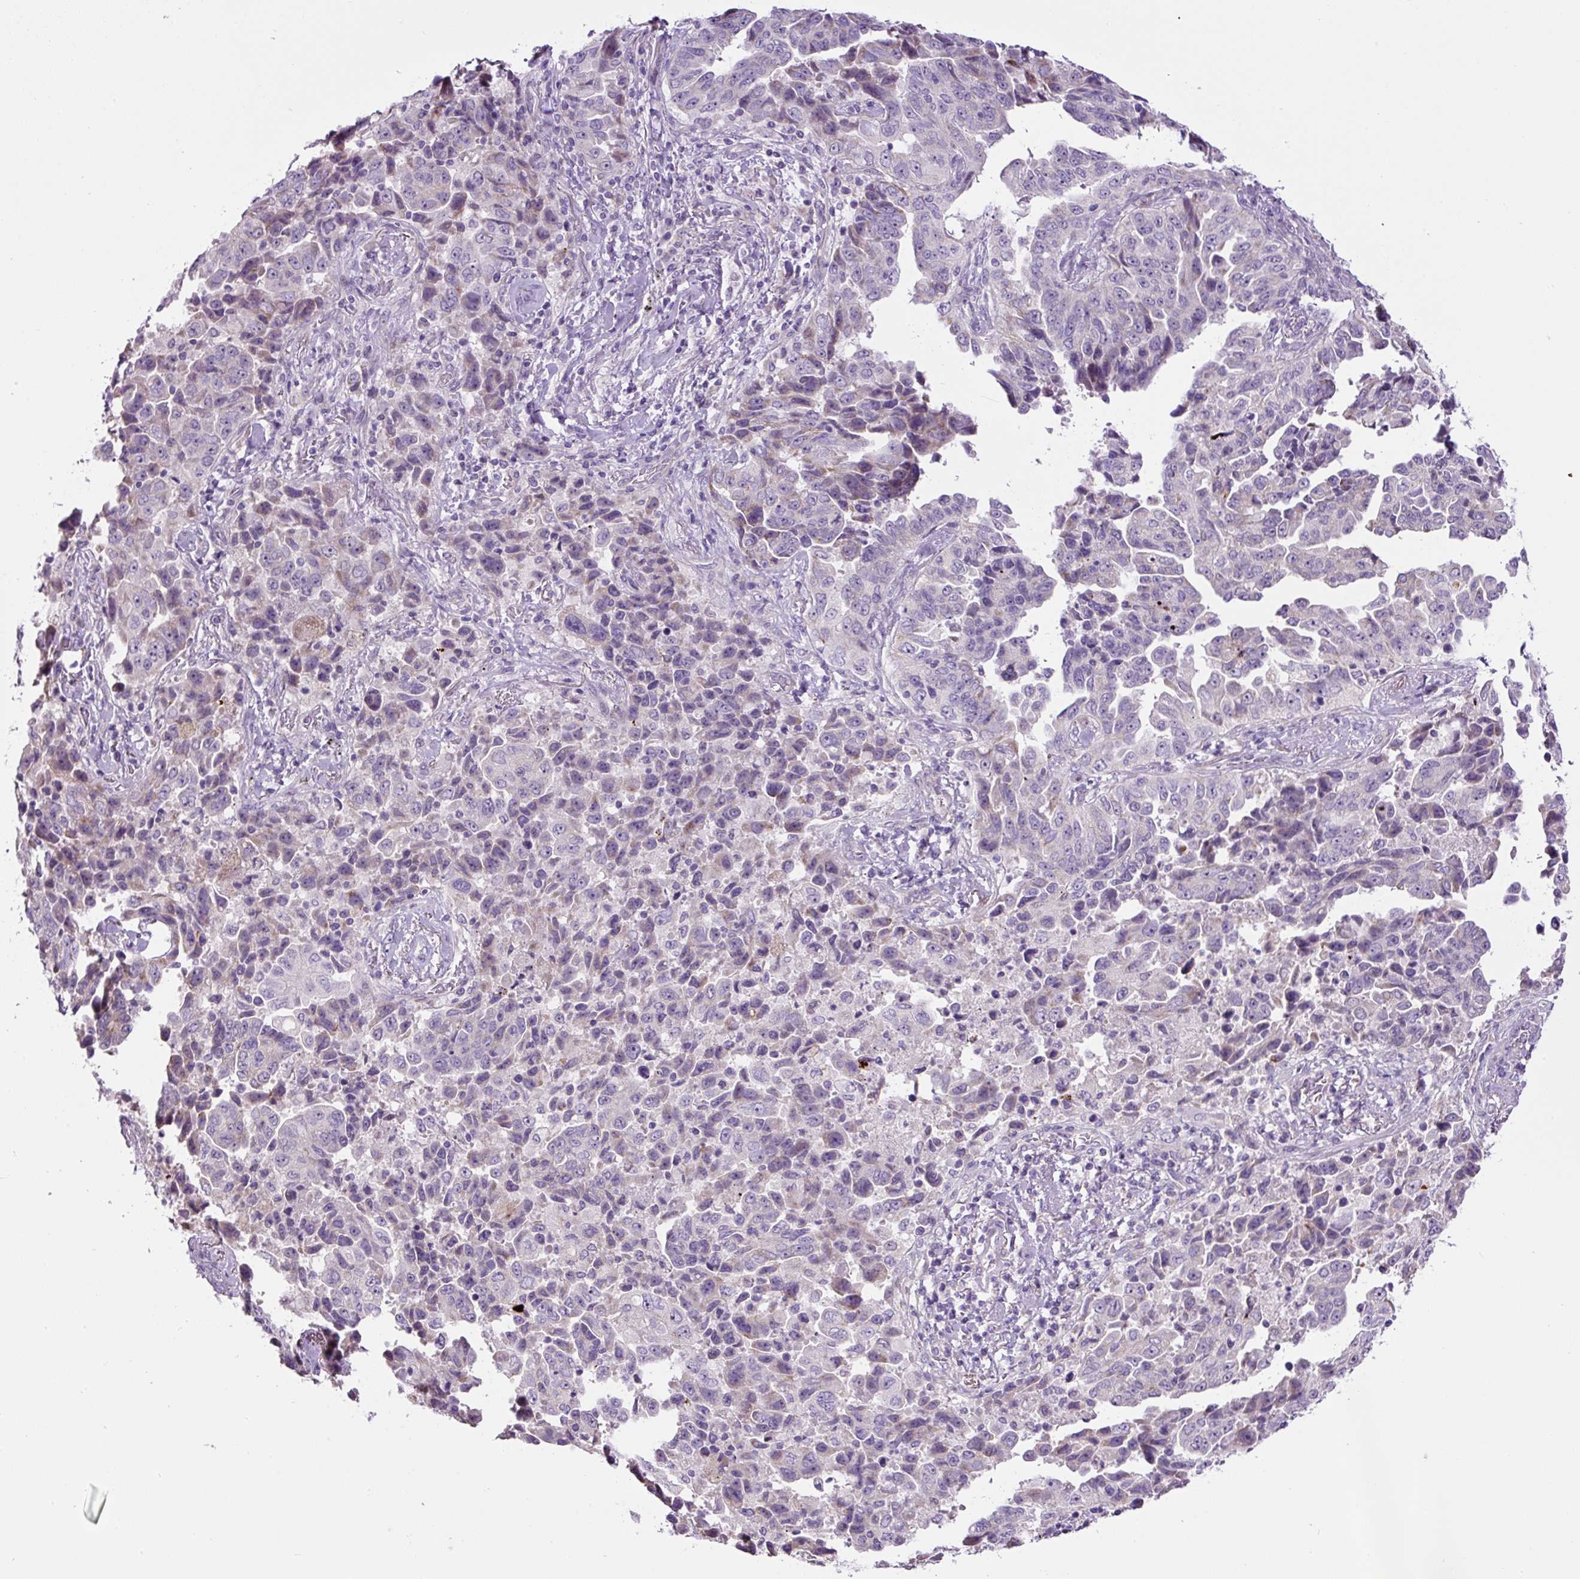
{"staining": {"intensity": "weak", "quantity": "<25%", "location": "cytoplasmic/membranous"}, "tissue": "lung cancer", "cell_type": "Tumor cells", "image_type": "cancer", "snomed": [{"axis": "morphology", "description": "Adenocarcinoma, NOS"}, {"axis": "topography", "description": "Lung"}], "caption": "Lung adenocarcinoma stained for a protein using immunohistochemistry (IHC) demonstrates no staining tumor cells.", "gene": "OGDHL", "patient": {"sex": "female", "age": 51}}